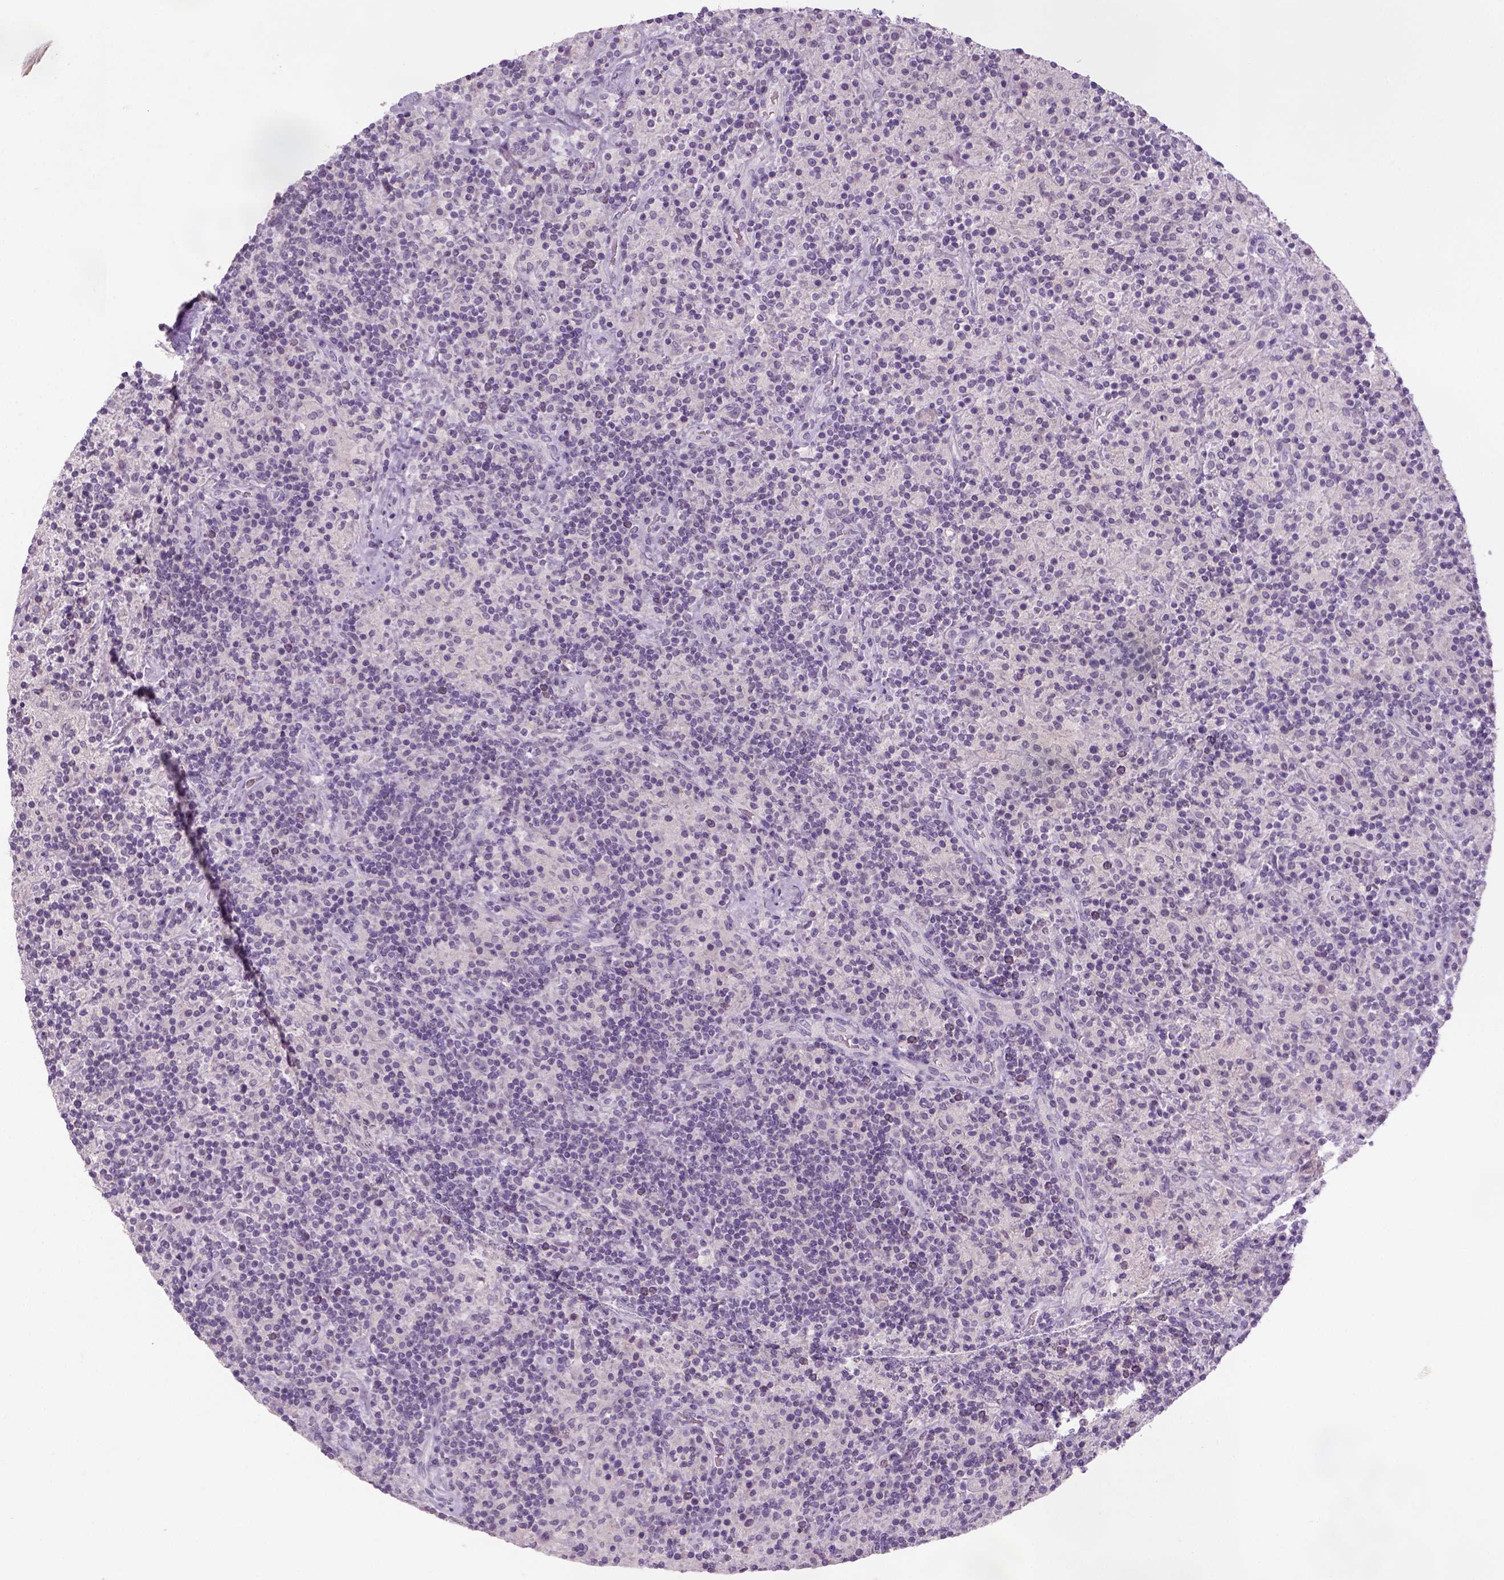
{"staining": {"intensity": "negative", "quantity": "none", "location": "none"}, "tissue": "lymphoma", "cell_type": "Tumor cells", "image_type": "cancer", "snomed": [{"axis": "morphology", "description": "Hodgkin's disease, NOS"}, {"axis": "topography", "description": "Lymph node"}], "caption": "IHC micrograph of neoplastic tissue: human Hodgkin's disease stained with DAB exhibits no significant protein staining in tumor cells.", "gene": "GFI1B", "patient": {"sex": "male", "age": 70}}